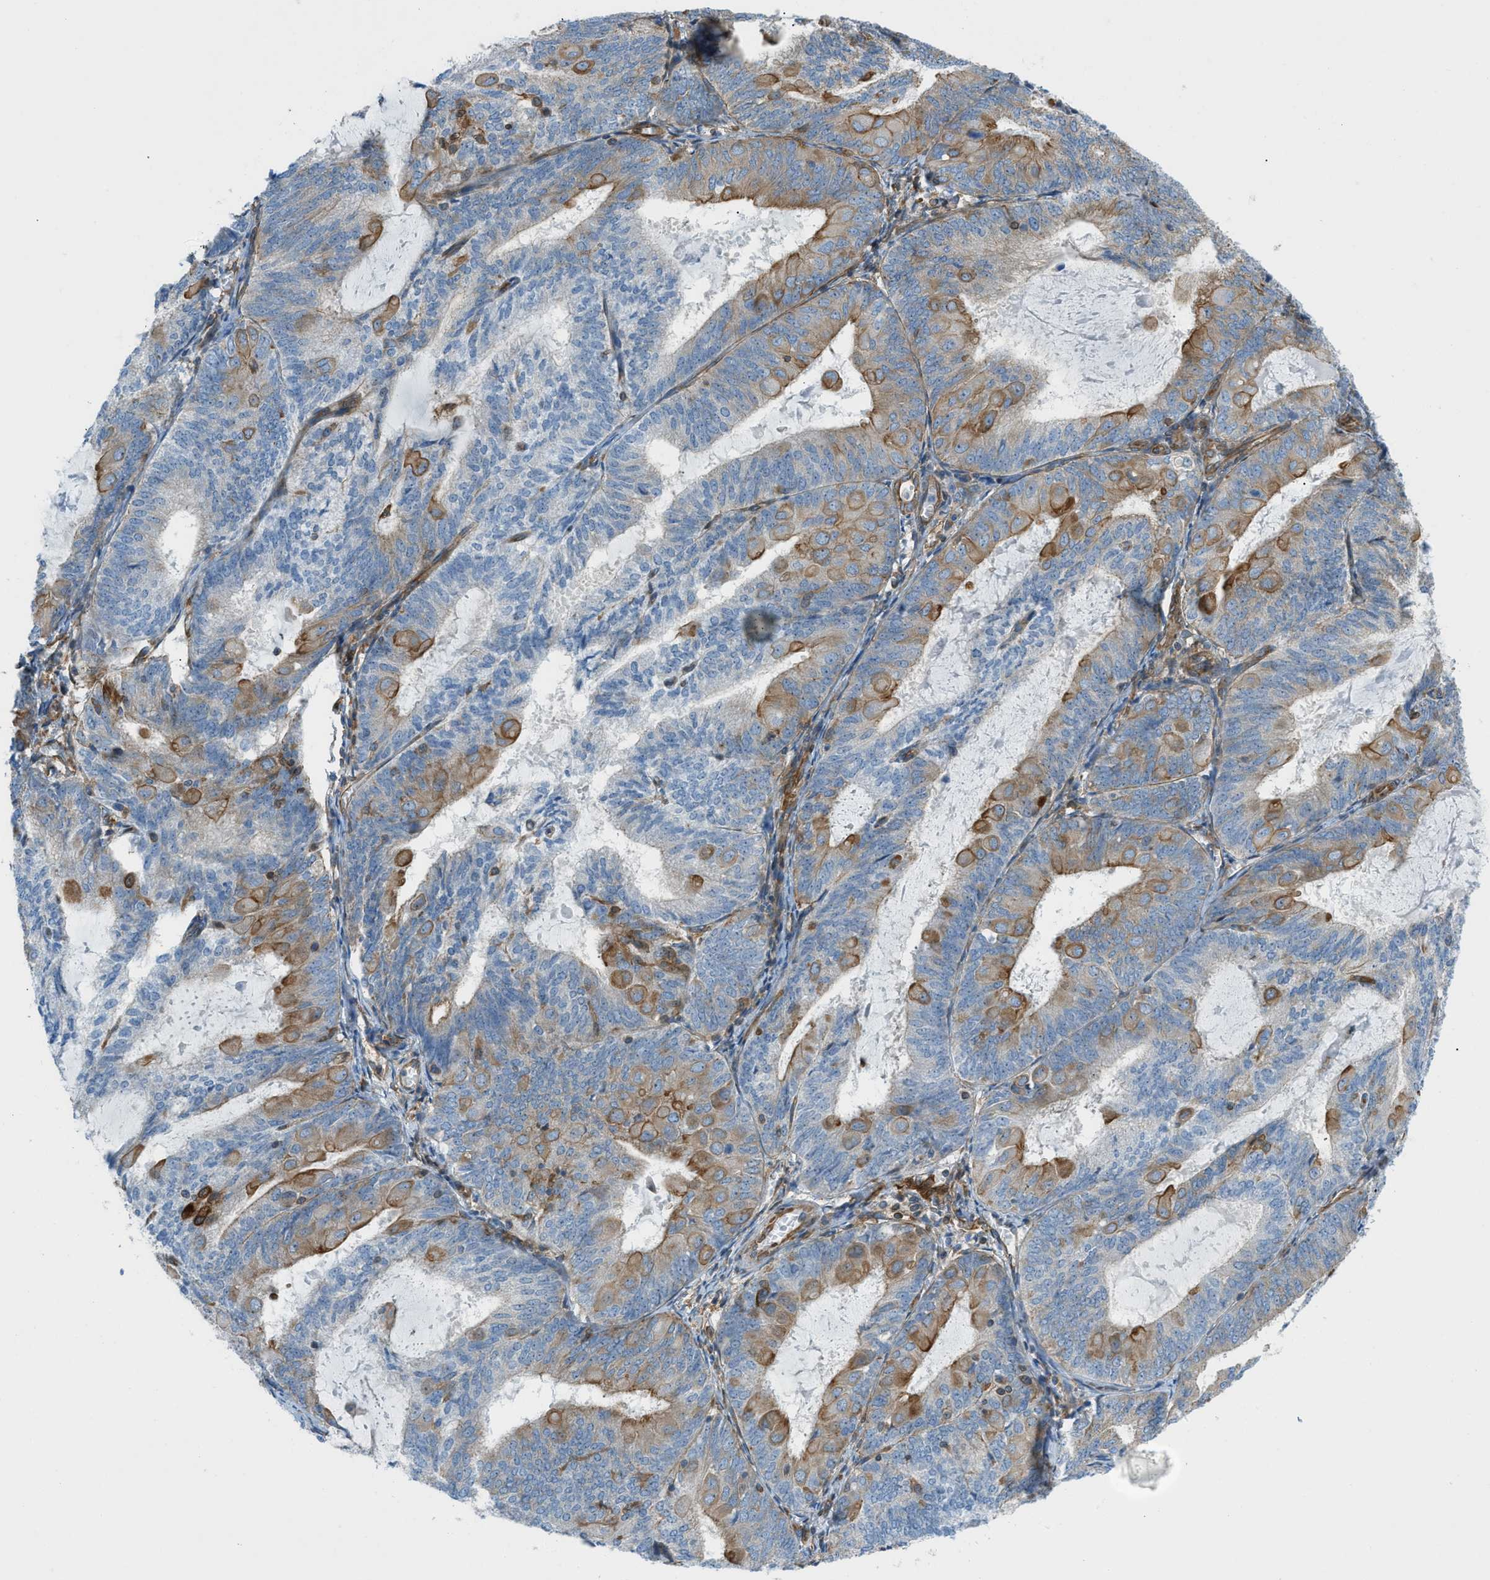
{"staining": {"intensity": "moderate", "quantity": "<25%", "location": "cytoplasmic/membranous"}, "tissue": "endometrial cancer", "cell_type": "Tumor cells", "image_type": "cancer", "snomed": [{"axis": "morphology", "description": "Adenocarcinoma, NOS"}, {"axis": "topography", "description": "Endometrium"}], "caption": "Human adenocarcinoma (endometrial) stained with a protein marker shows moderate staining in tumor cells.", "gene": "DMAC1", "patient": {"sex": "female", "age": 81}}